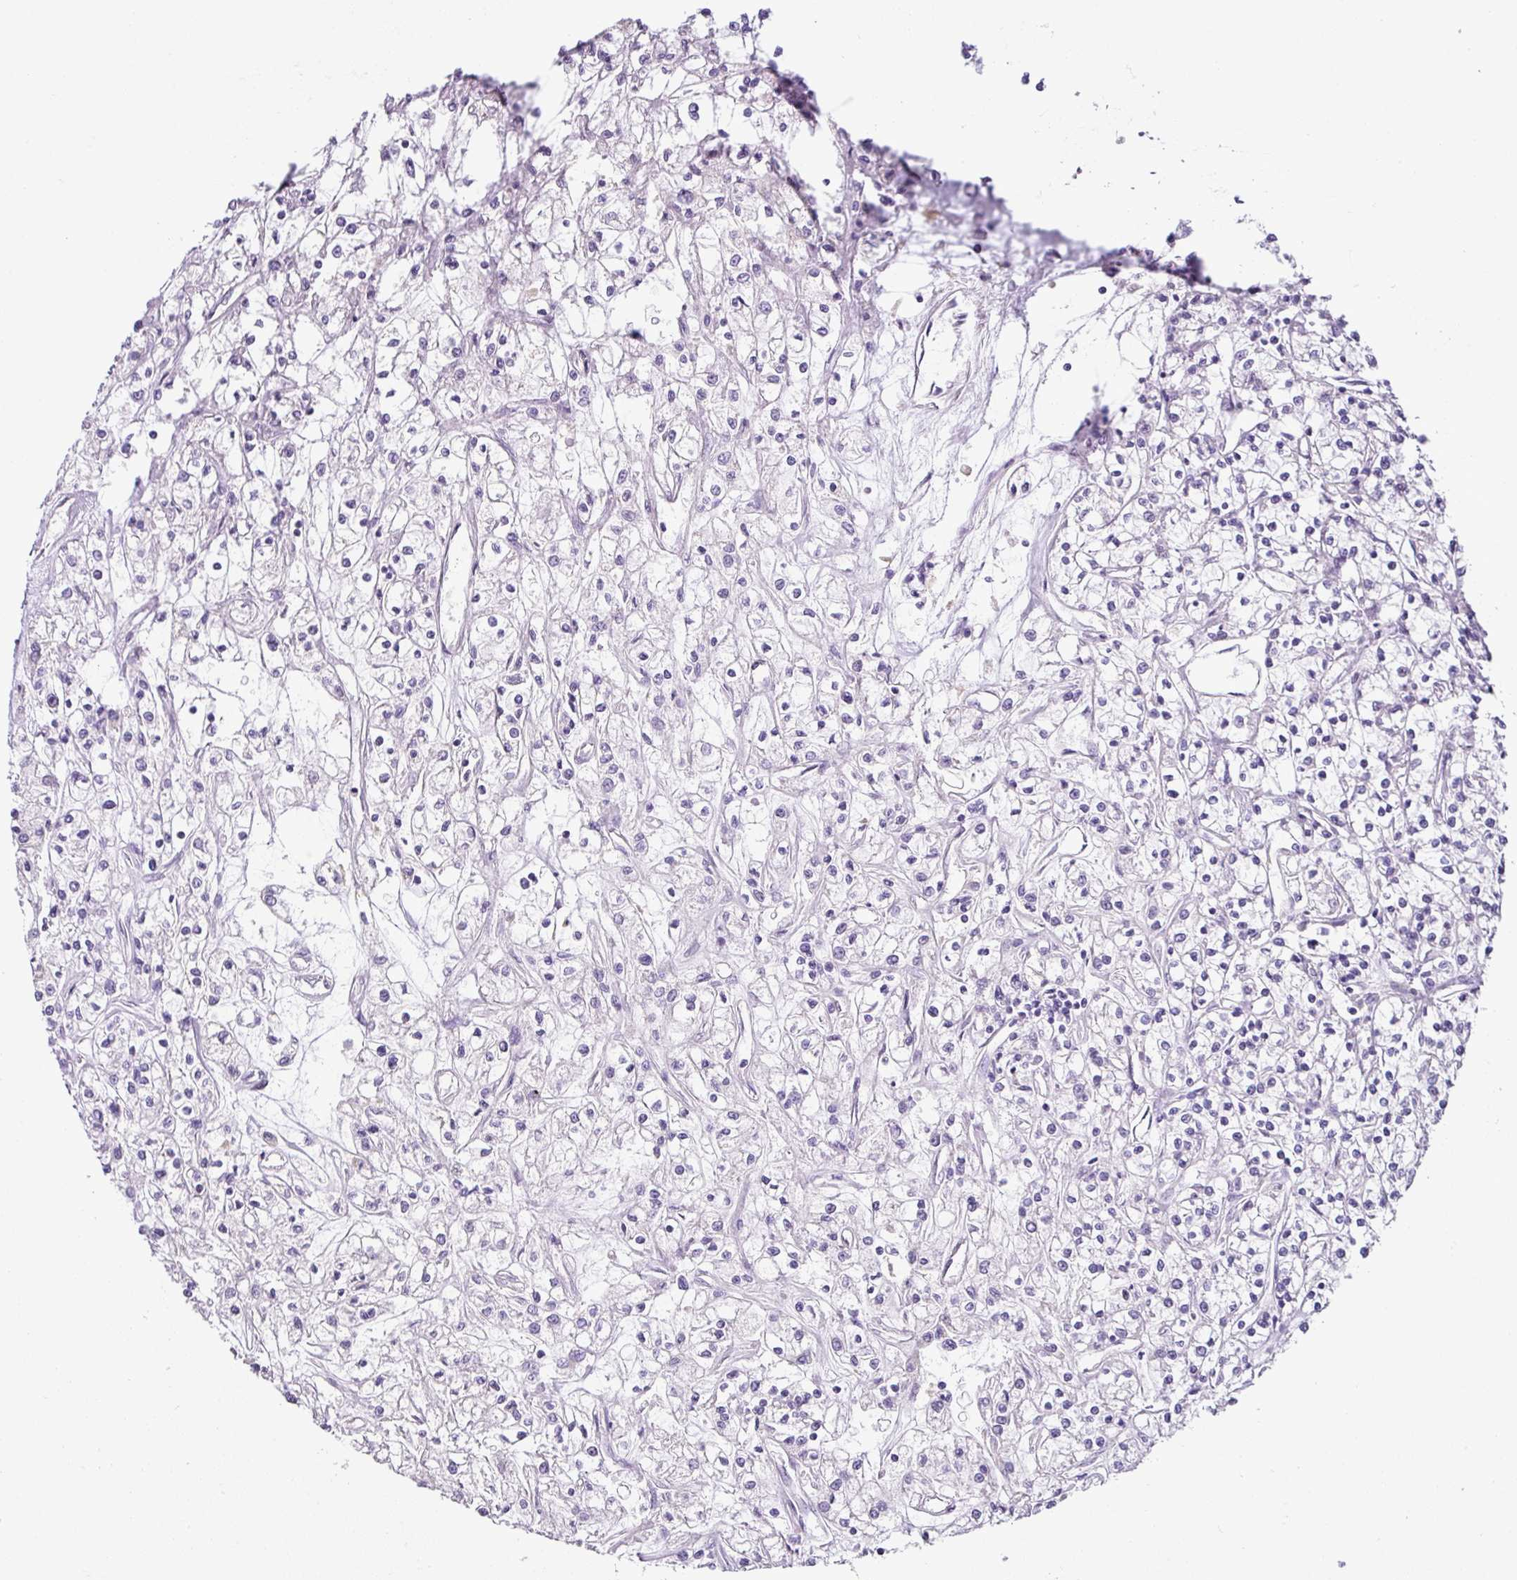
{"staining": {"intensity": "negative", "quantity": "none", "location": "none"}, "tissue": "renal cancer", "cell_type": "Tumor cells", "image_type": "cancer", "snomed": [{"axis": "morphology", "description": "Adenocarcinoma, NOS"}, {"axis": "topography", "description": "Kidney"}], "caption": "An immunohistochemistry photomicrograph of adenocarcinoma (renal) is shown. There is no staining in tumor cells of adenocarcinoma (renal). The staining is performed using DAB brown chromogen with nuclei counter-stained in using hematoxylin.", "gene": "HMCN2", "patient": {"sex": "female", "age": 59}}